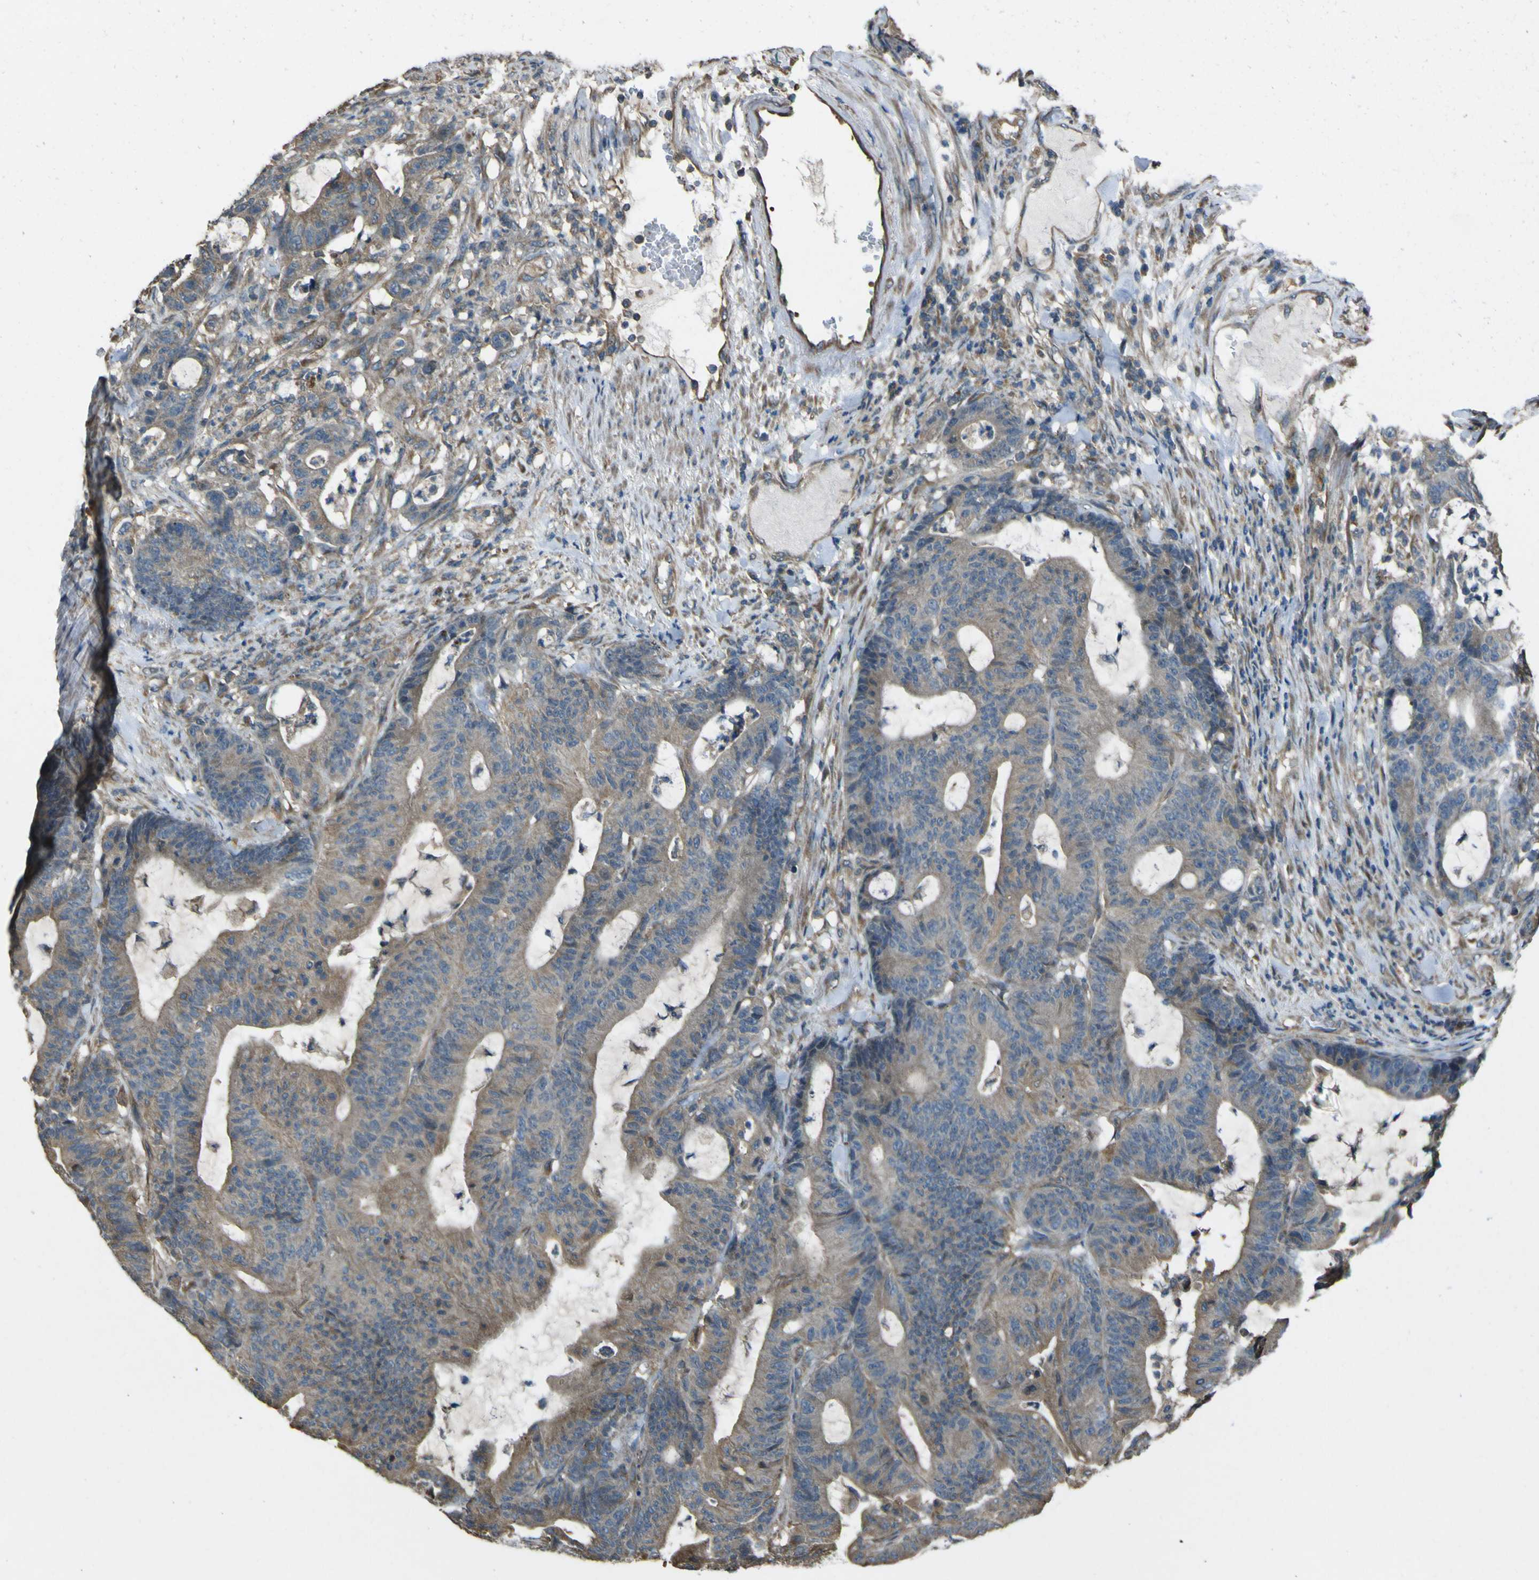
{"staining": {"intensity": "weak", "quantity": ">75%", "location": "cytoplasmic/membranous"}, "tissue": "colorectal cancer", "cell_type": "Tumor cells", "image_type": "cancer", "snomed": [{"axis": "morphology", "description": "Adenocarcinoma, NOS"}, {"axis": "topography", "description": "Colon"}], "caption": "Weak cytoplasmic/membranous expression for a protein is seen in approximately >75% of tumor cells of colorectal adenocarcinoma using immunohistochemistry.", "gene": "NAALADL2", "patient": {"sex": "female", "age": 84}}